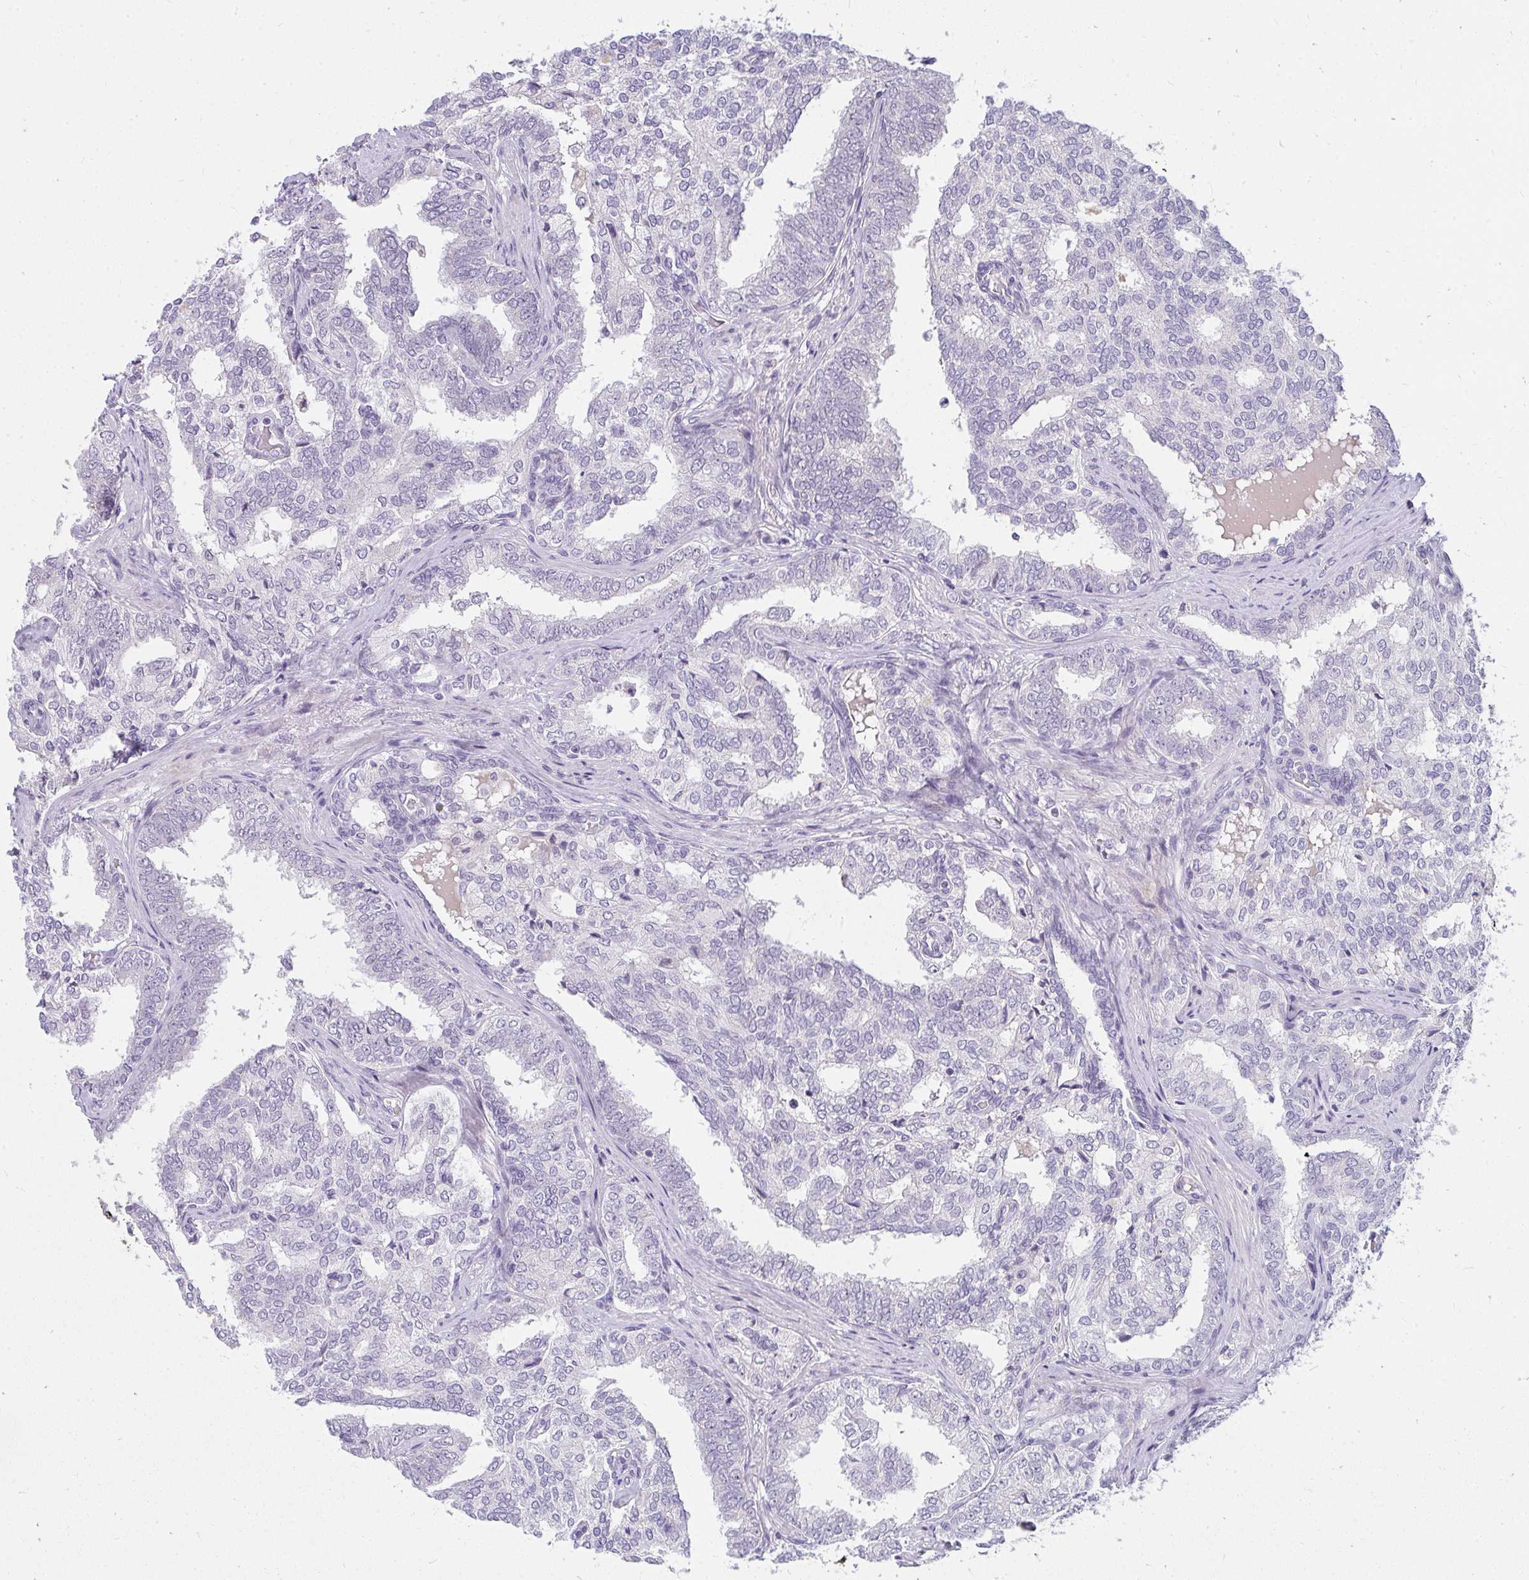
{"staining": {"intensity": "negative", "quantity": "none", "location": "none"}, "tissue": "prostate cancer", "cell_type": "Tumor cells", "image_type": "cancer", "snomed": [{"axis": "morphology", "description": "Adenocarcinoma, High grade"}, {"axis": "topography", "description": "Prostate"}], "caption": "DAB immunohistochemical staining of prostate adenocarcinoma (high-grade) exhibits no significant positivity in tumor cells.", "gene": "PPP1R3G", "patient": {"sex": "male", "age": 72}}